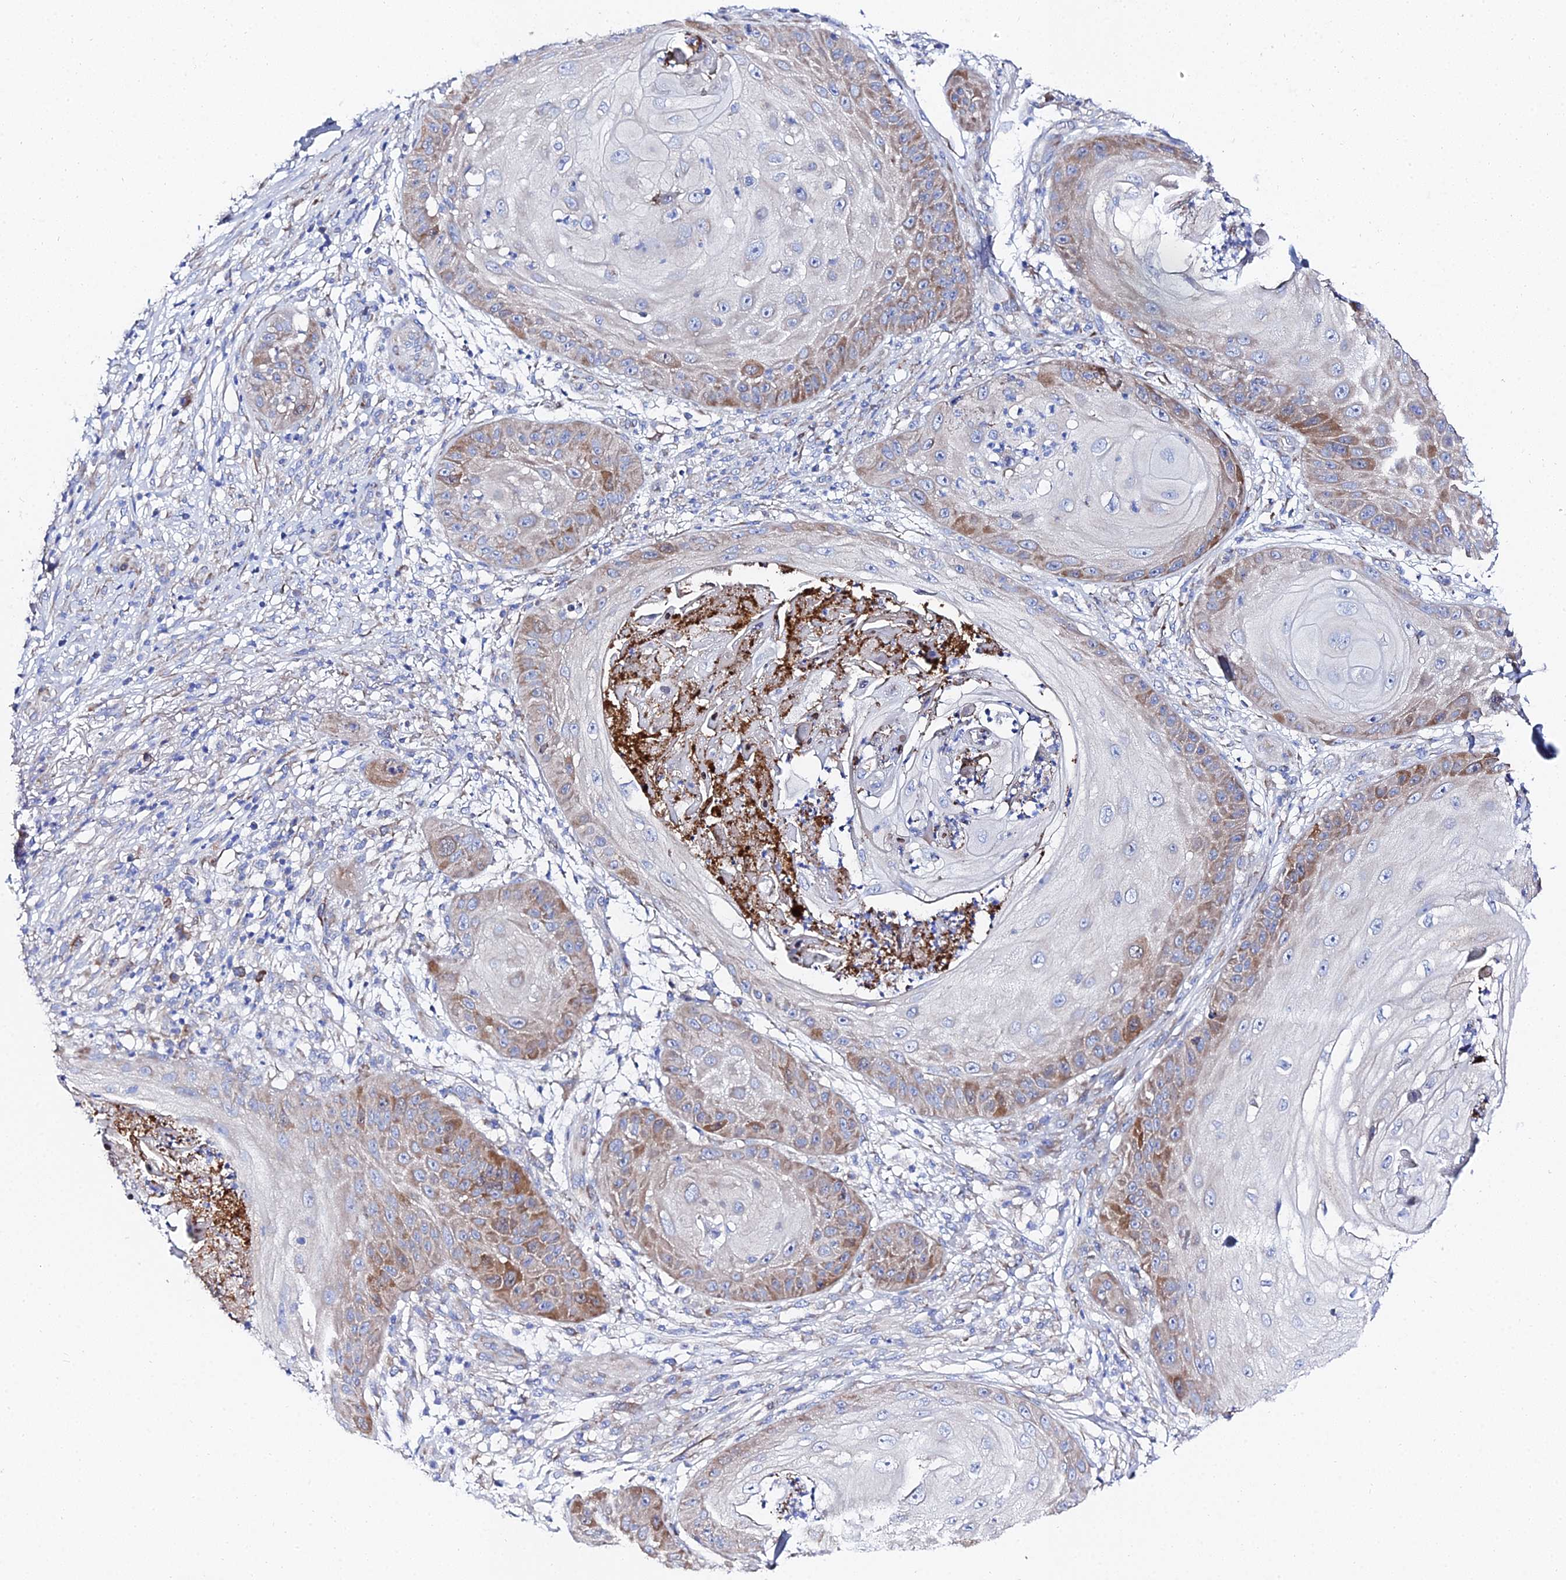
{"staining": {"intensity": "moderate", "quantity": "<25%", "location": "cytoplasmic/membranous"}, "tissue": "skin cancer", "cell_type": "Tumor cells", "image_type": "cancer", "snomed": [{"axis": "morphology", "description": "Squamous cell carcinoma, NOS"}, {"axis": "topography", "description": "Skin"}], "caption": "Moderate cytoplasmic/membranous protein staining is present in approximately <25% of tumor cells in skin cancer.", "gene": "PTTG1", "patient": {"sex": "male", "age": 70}}